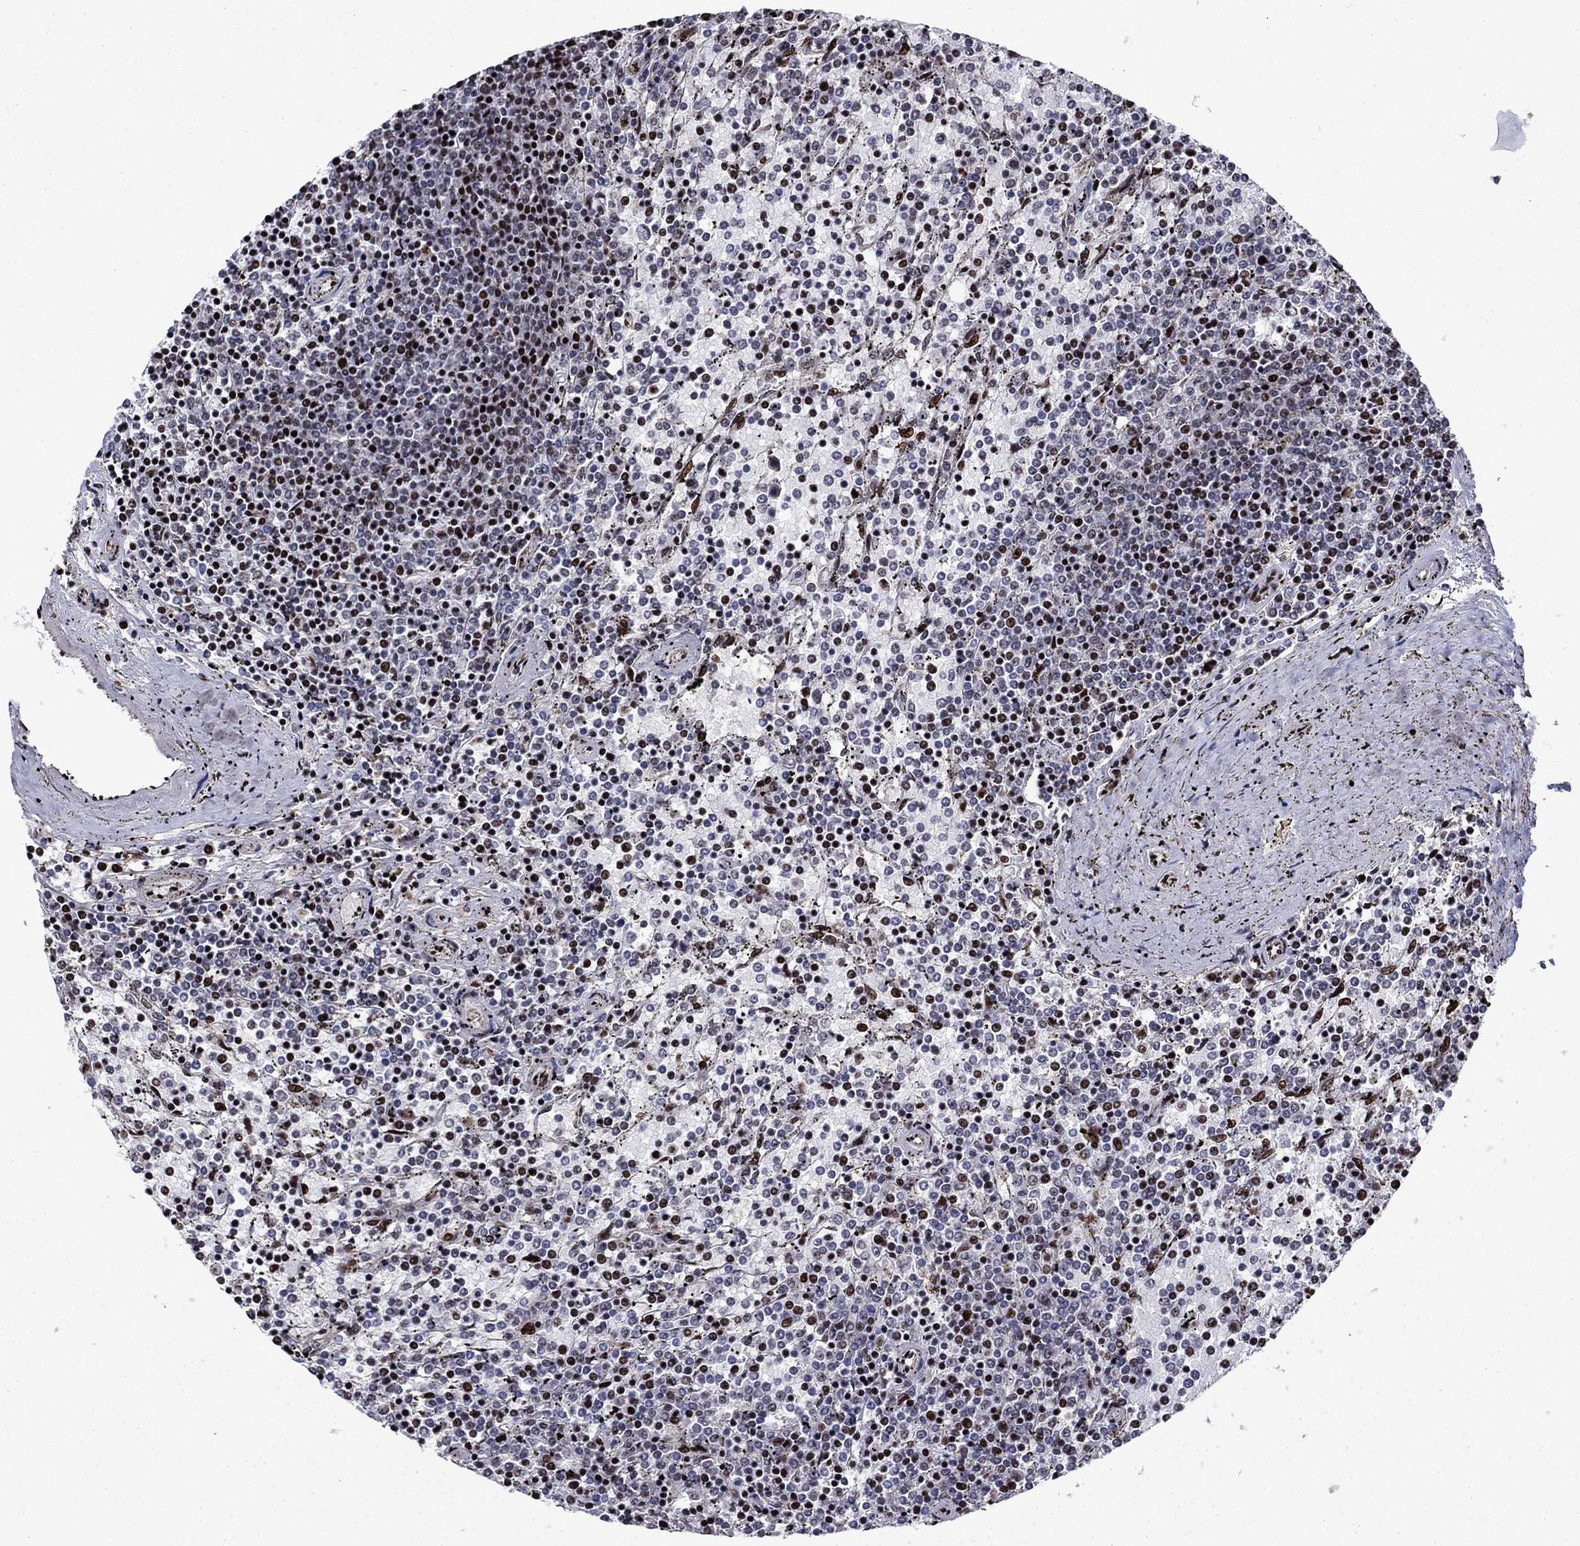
{"staining": {"intensity": "strong", "quantity": "<25%", "location": "nuclear"}, "tissue": "lymphoma", "cell_type": "Tumor cells", "image_type": "cancer", "snomed": [{"axis": "morphology", "description": "Malignant lymphoma, non-Hodgkin's type, Low grade"}, {"axis": "topography", "description": "Spleen"}], "caption": "Lymphoma stained for a protein shows strong nuclear positivity in tumor cells.", "gene": "LIMK1", "patient": {"sex": "female", "age": 77}}